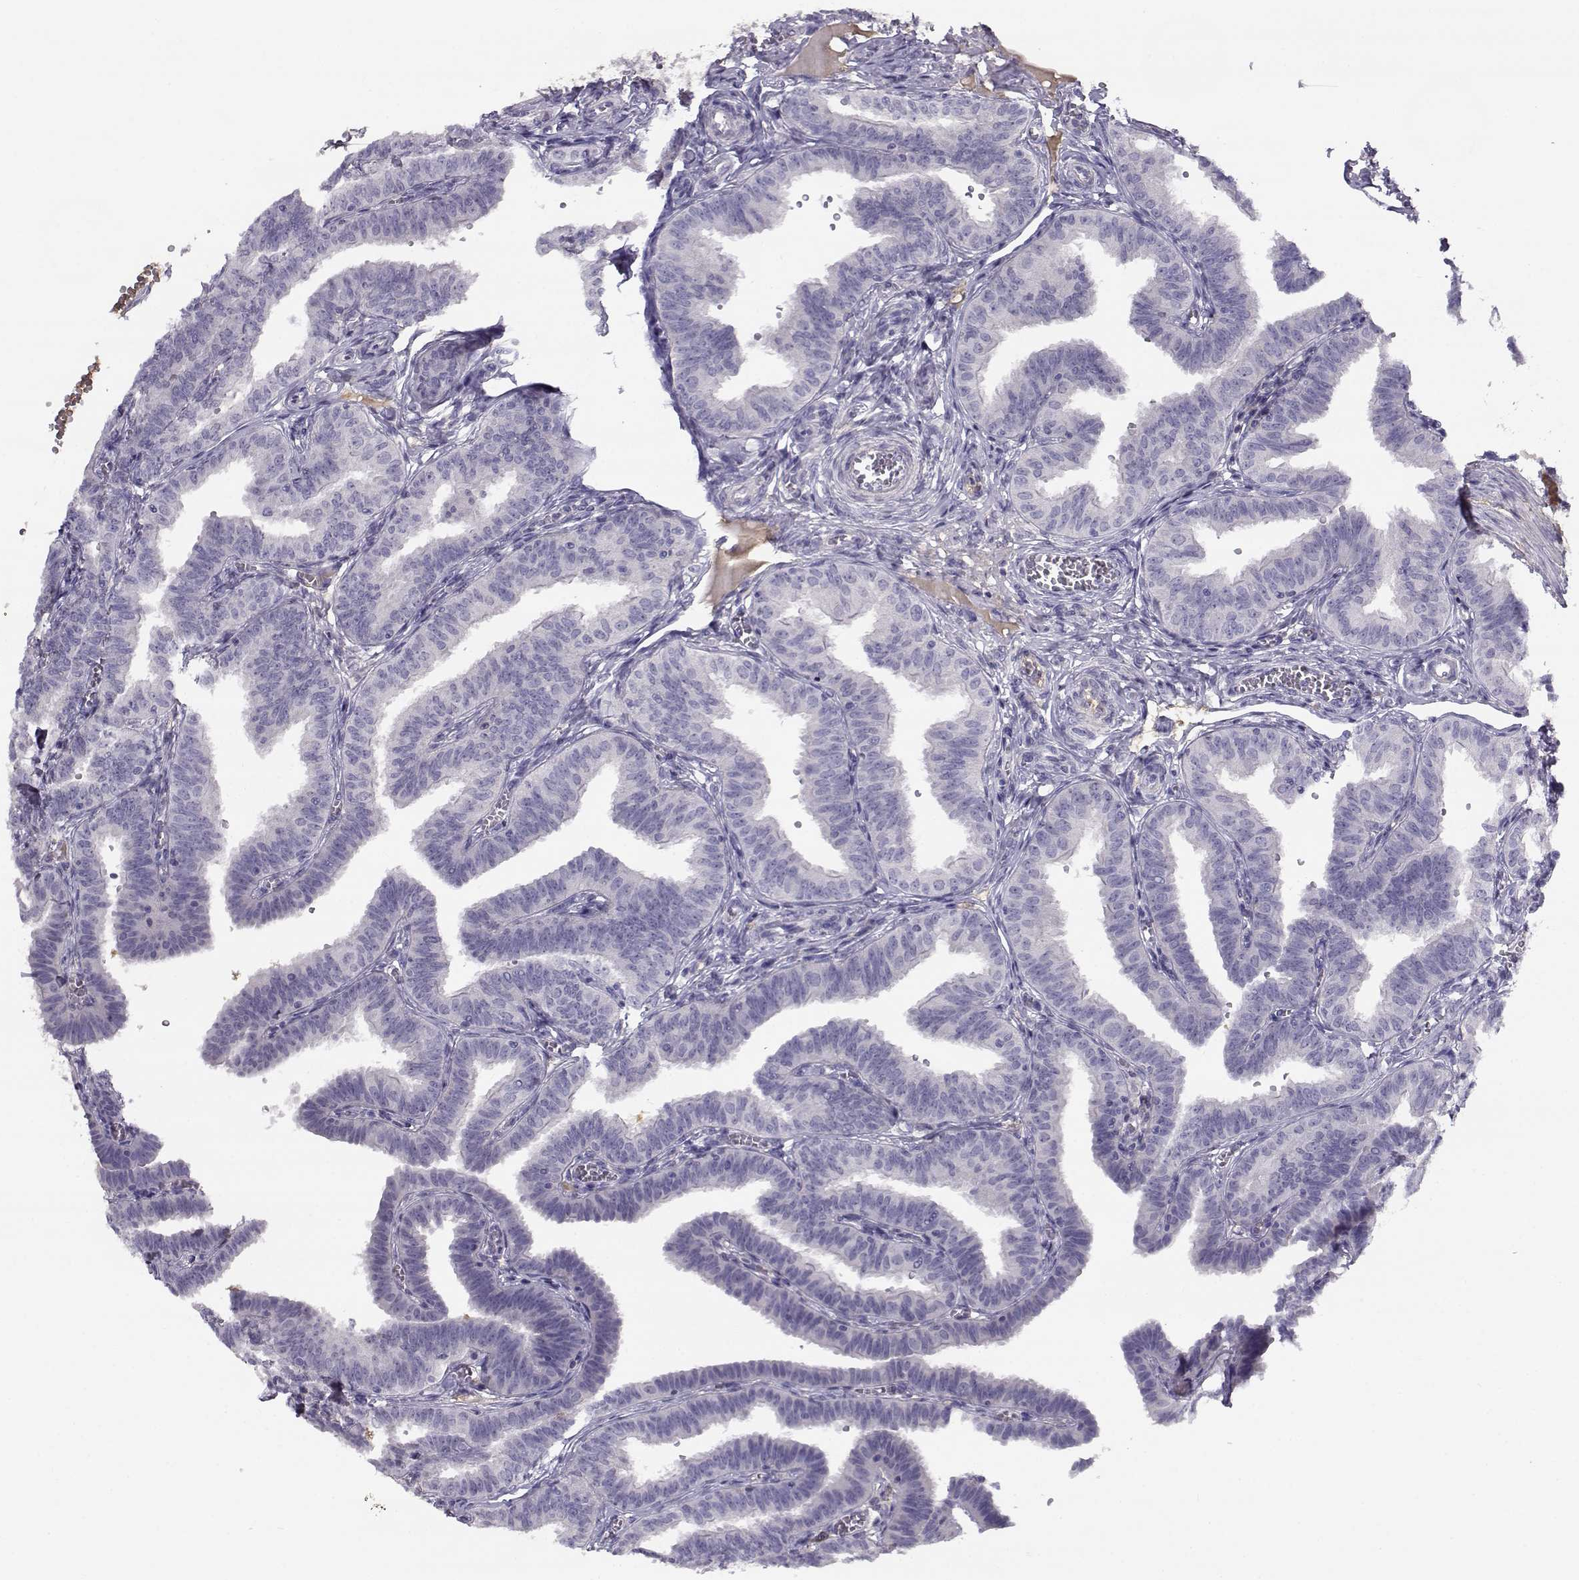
{"staining": {"intensity": "negative", "quantity": "none", "location": "none"}, "tissue": "fallopian tube", "cell_type": "Glandular cells", "image_type": "normal", "snomed": [{"axis": "morphology", "description": "Normal tissue, NOS"}, {"axis": "topography", "description": "Fallopian tube"}], "caption": "Fallopian tube stained for a protein using IHC demonstrates no staining glandular cells.", "gene": "SLCO6A1", "patient": {"sex": "female", "age": 25}}